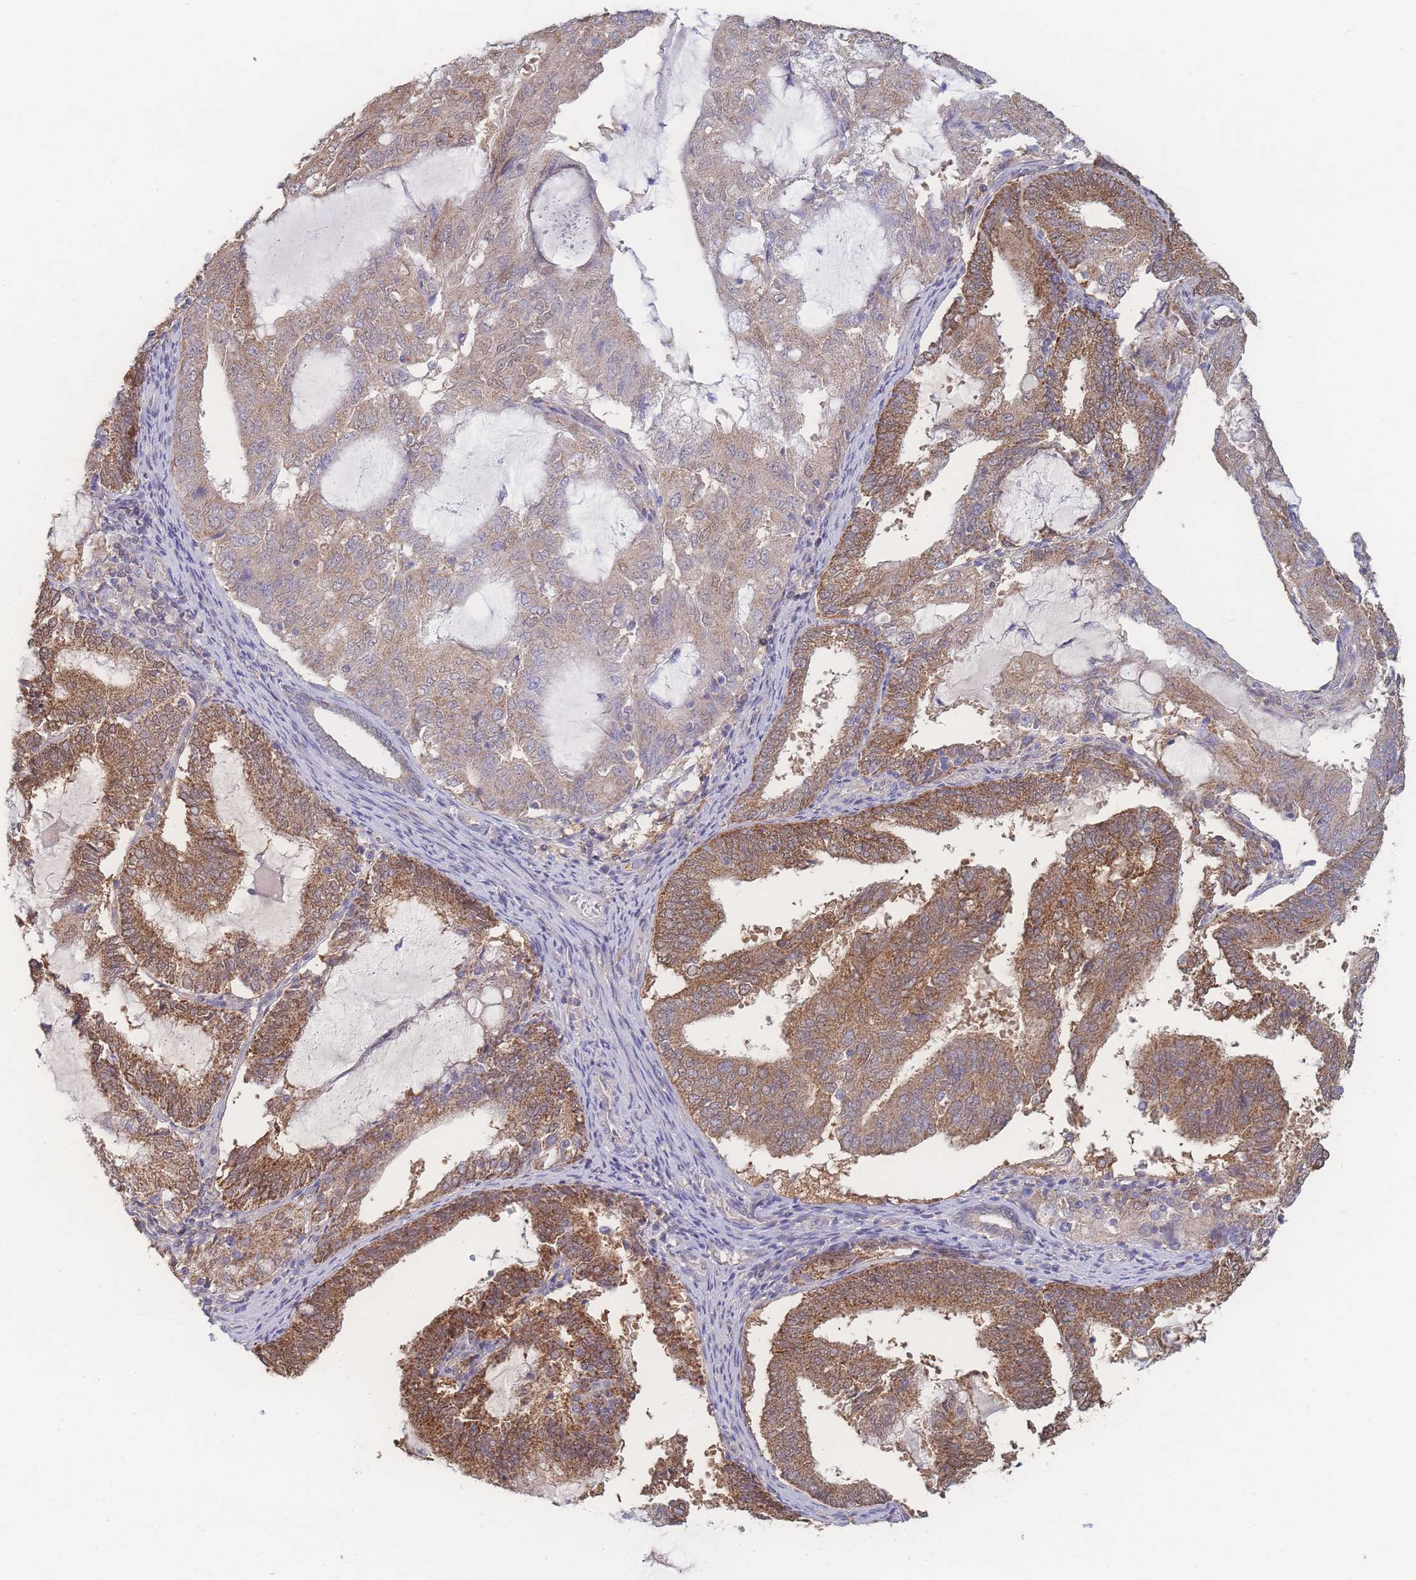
{"staining": {"intensity": "moderate", "quantity": ">75%", "location": "cytoplasmic/membranous"}, "tissue": "endometrial cancer", "cell_type": "Tumor cells", "image_type": "cancer", "snomed": [{"axis": "morphology", "description": "Adenocarcinoma, NOS"}, {"axis": "topography", "description": "Endometrium"}], "caption": "Tumor cells reveal moderate cytoplasmic/membranous staining in approximately >75% of cells in adenocarcinoma (endometrial).", "gene": "GIPR", "patient": {"sex": "female", "age": 81}}